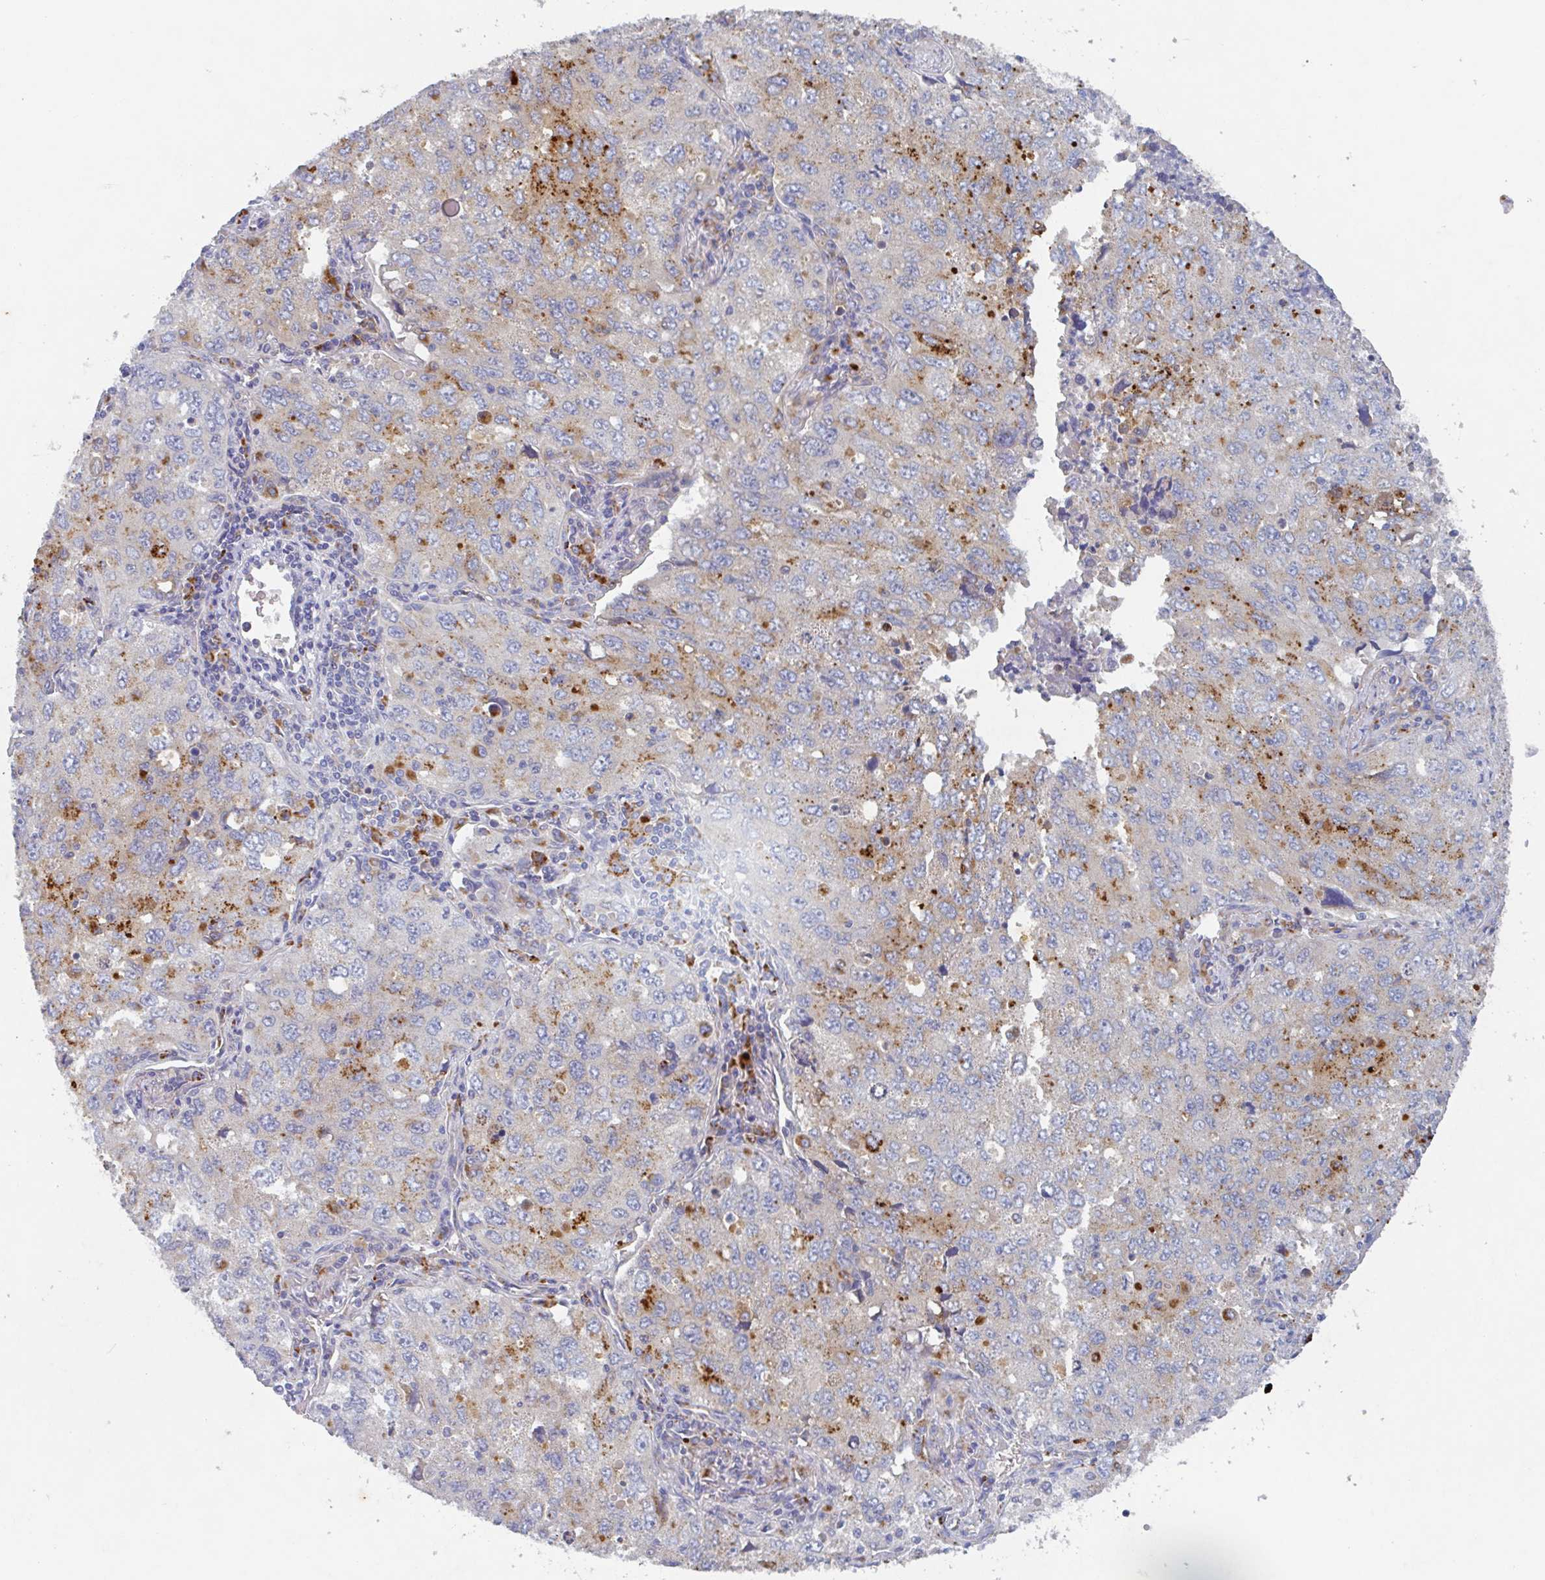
{"staining": {"intensity": "moderate", "quantity": "25%-75%", "location": "cytoplasmic/membranous"}, "tissue": "lung cancer", "cell_type": "Tumor cells", "image_type": "cancer", "snomed": [{"axis": "morphology", "description": "Adenocarcinoma, NOS"}, {"axis": "topography", "description": "Lung"}], "caption": "The histopathology image displays a brown stain indicating the presence of a protein in the cytoplasmic/membranous of tumor cells in adenocarcinoma (lung).", "gene": "MANBA", "patient": {"sex": "female", "age": 57}}